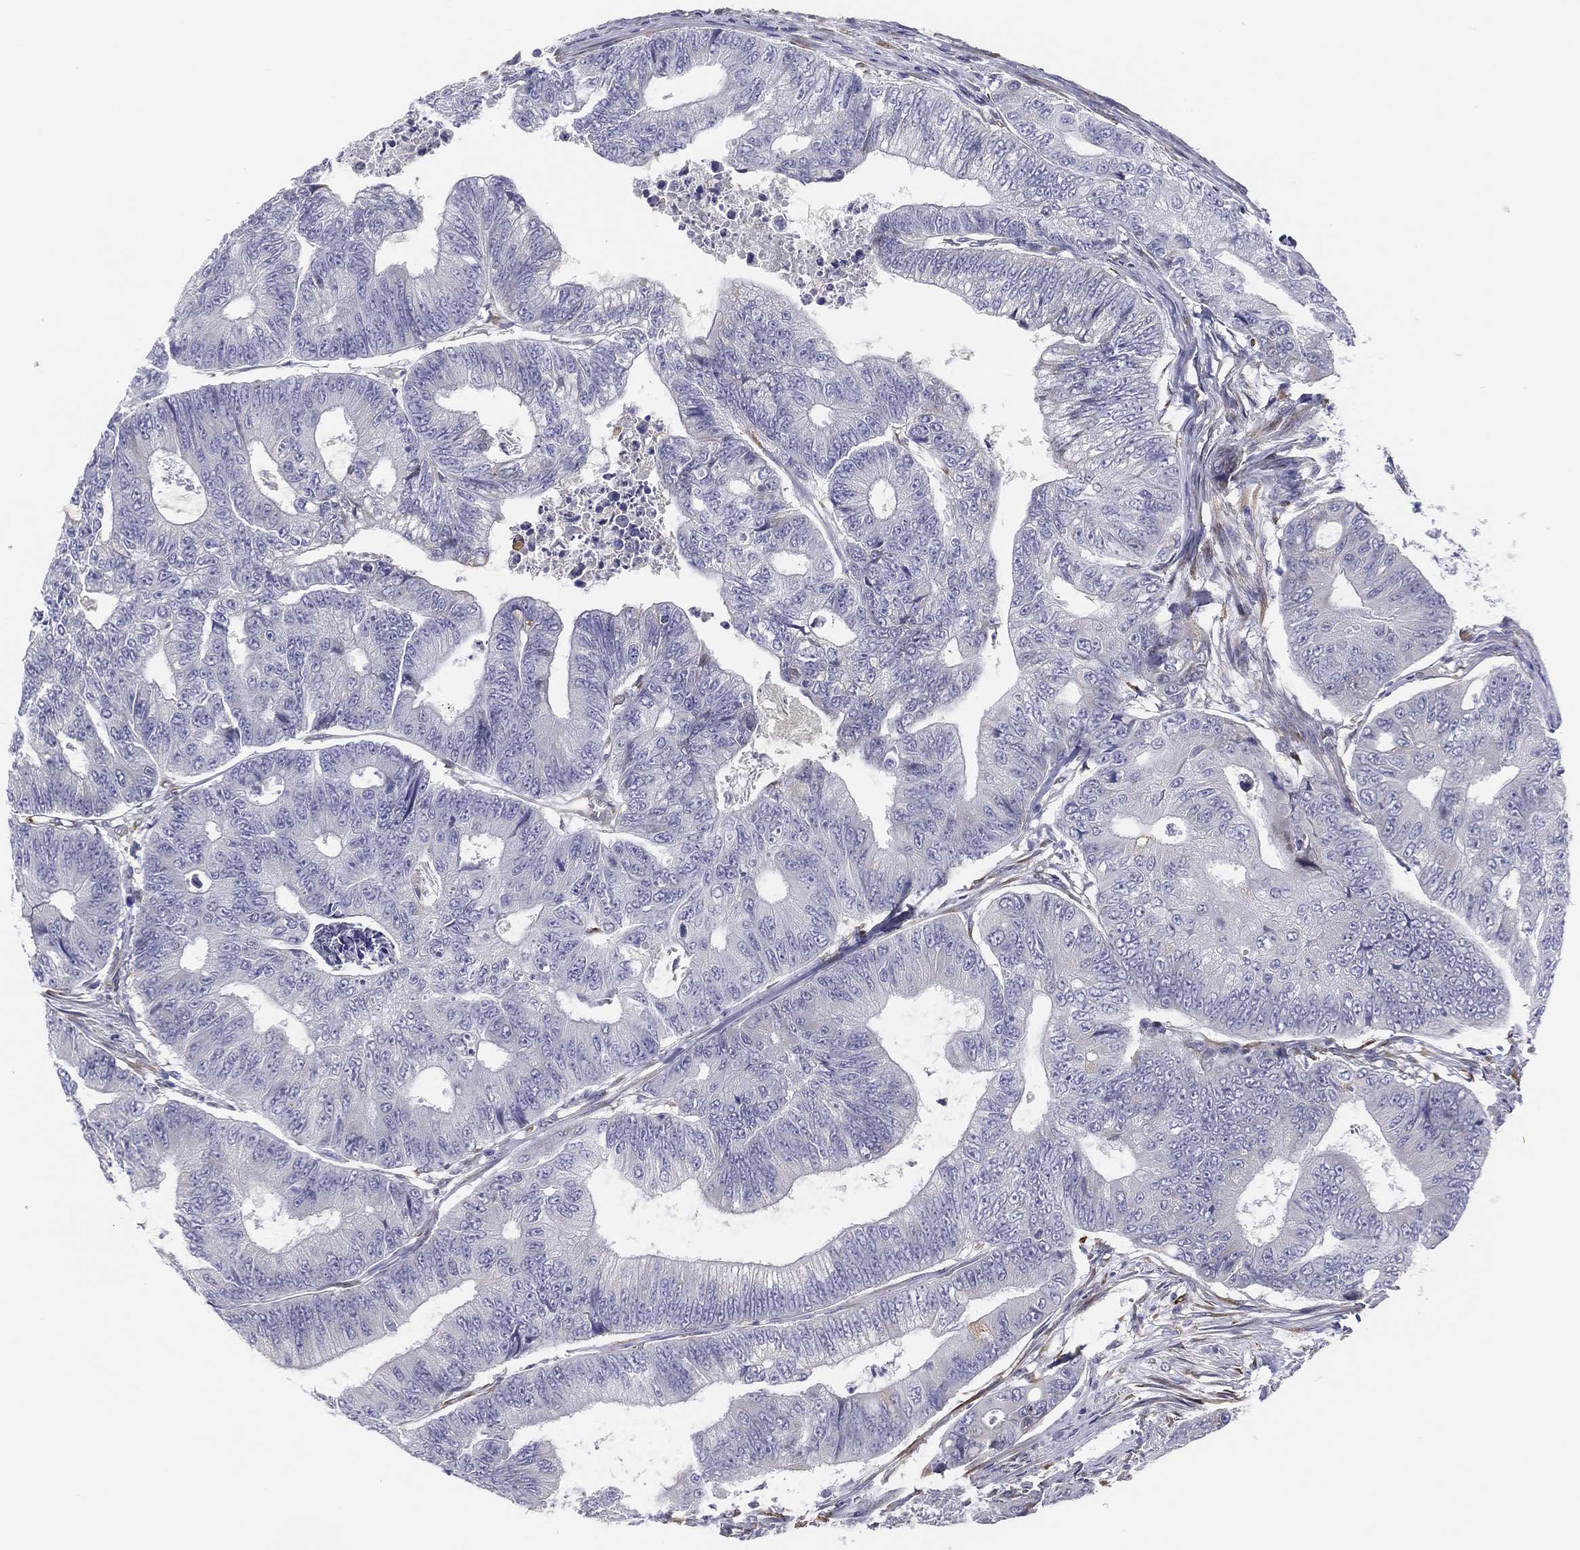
{"staining": {"intensity": "negative", "quantity": "none", "location": "none"}, "tissue": "colorectal cancer", "cell_type": "Tumor cells", "image_type": "cancer", "snomed": [{"axis": "morphology", "description": "Adenocarcinoma, NOS"}, {"axis": "topography", "description": "Colon"}], "caption": "This is a image of immunohistochemistry (IHC) staining of colorectal cancer (adenocarcinoma), which shows no expression in tumor cells.", "gene": "MLF1", "patient": {"sex": "female", "age": 48}}